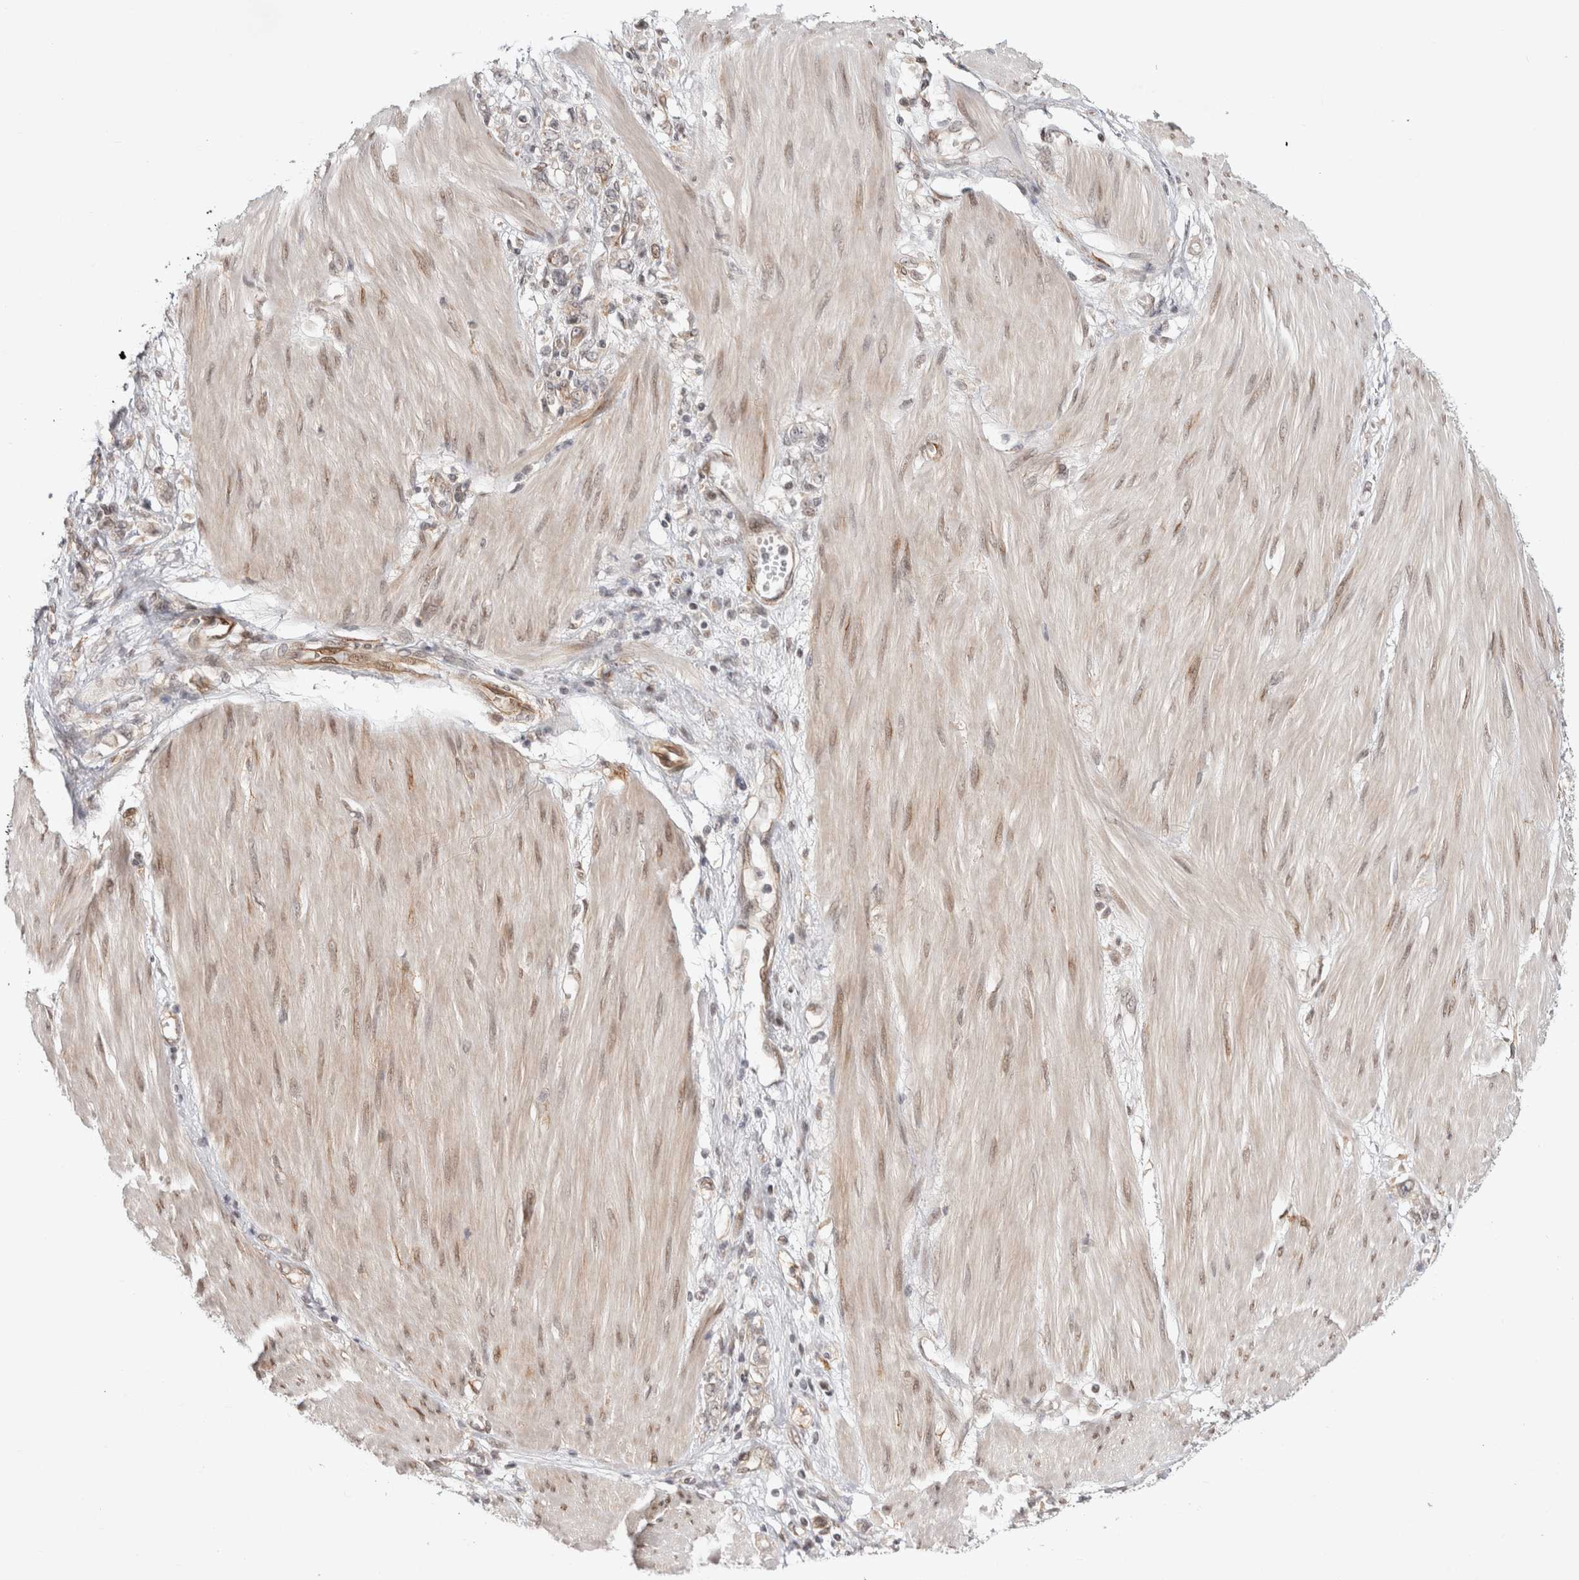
{"staining": {"intensity": "negative", "quantity": "none", "location": "none"}, "tissue": "stomach cancer", "cell_type": "Tumor cells", "image_type": "cancer", "snomed": [{"axis": "morphology", "description": "Adenocarcinoma, NOS"}, {"axis": "topography", "description": "Stomach"}], "caption": "Immunohistochemical staining of human stomach cancer (adenocarcinoma) demonstrates no significant staining in tumor cells. Nuclei are stained in blue.", "gene": "ZNF318", "patient": {"sex": "female", "age": 76}}